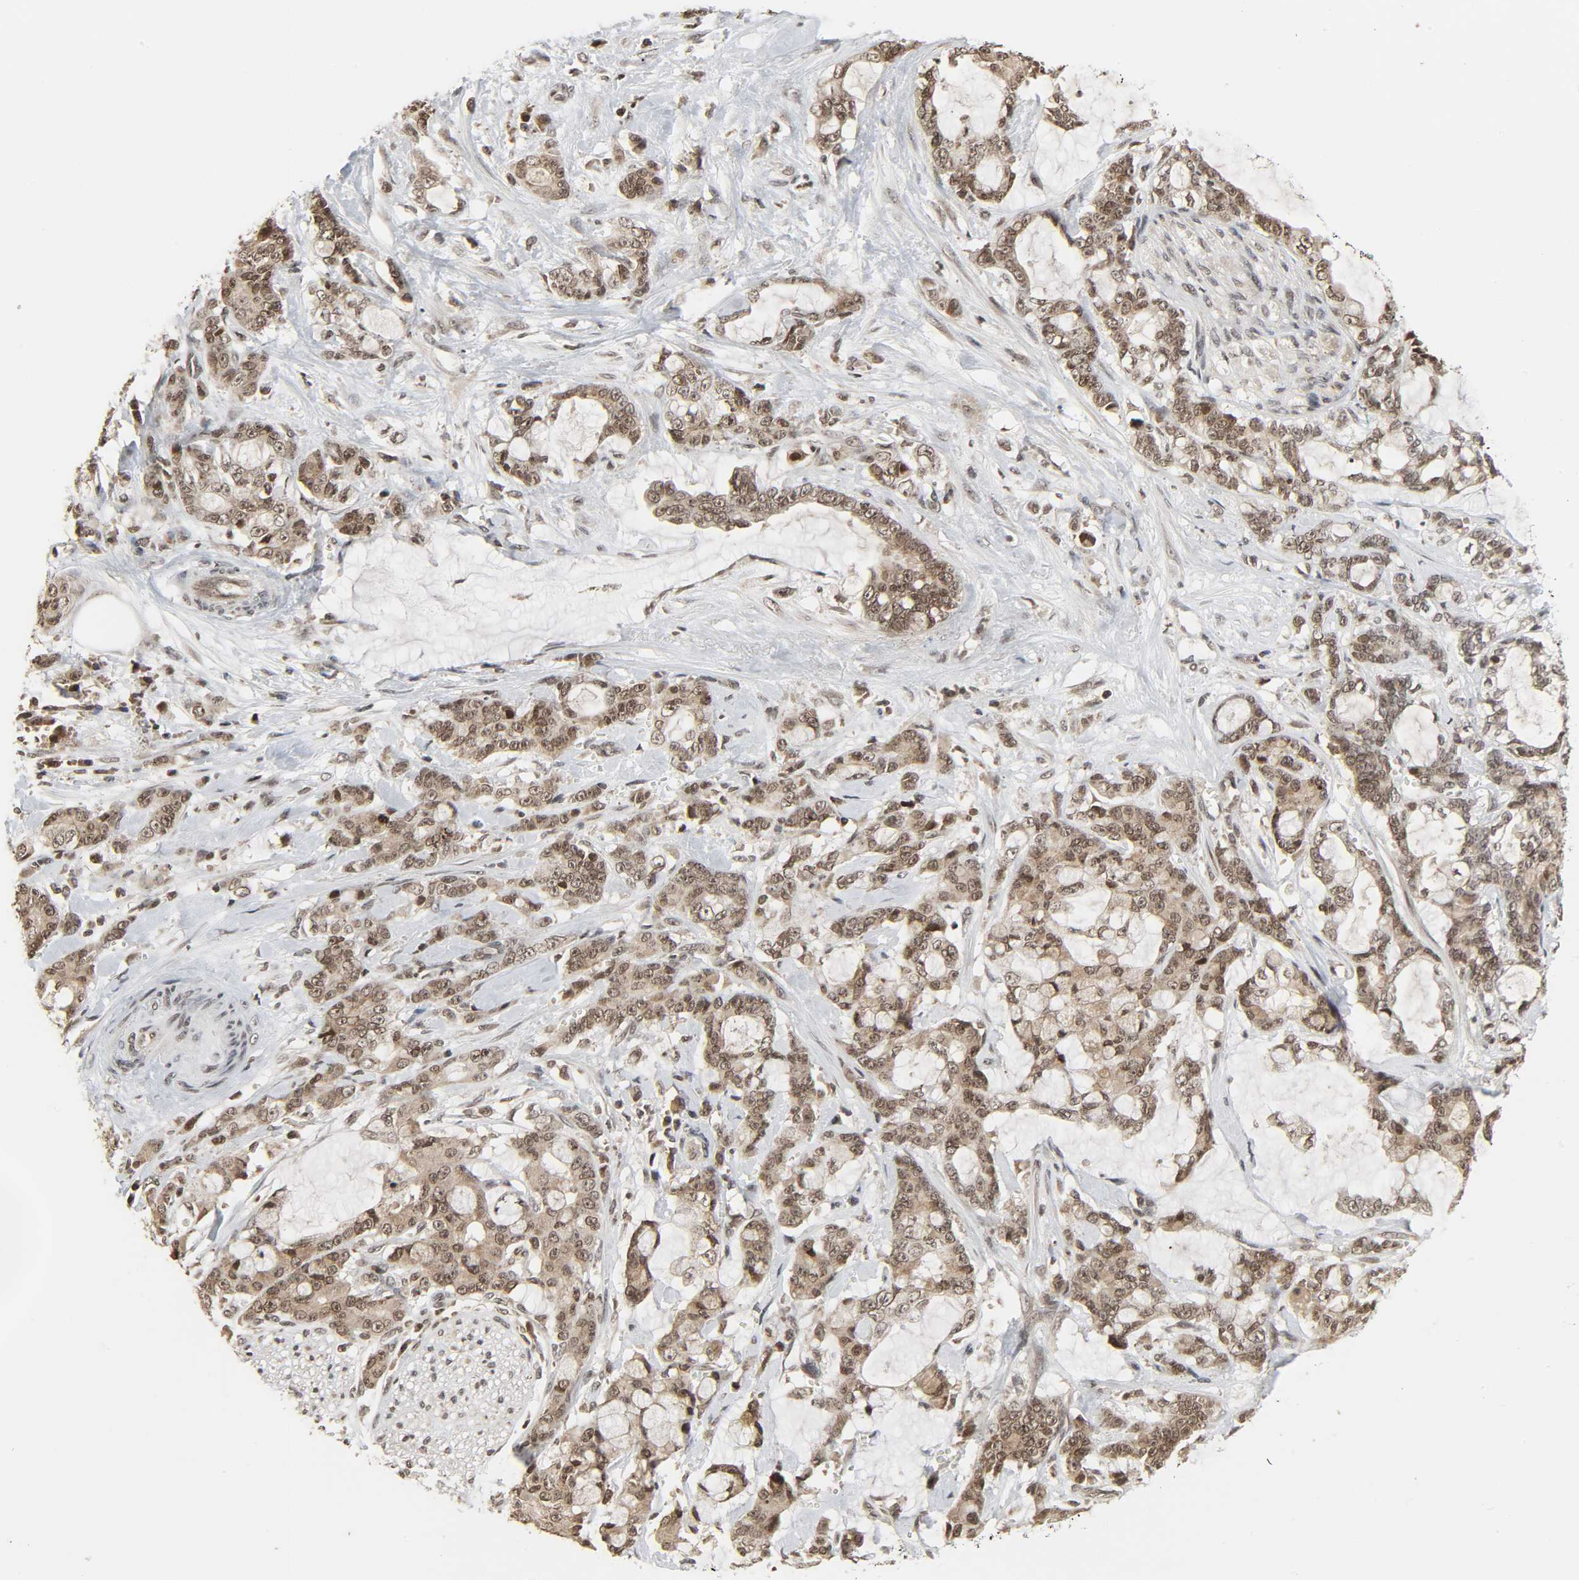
{"staining": {"intensity": "weak", "quantity": "25%-75%", "location": "nuclear"}, "tissue": "pancreatic cancer", "cell_type": "Tumor cells", "image_type": "cancer", "snomed": [{"axis": "morphology", "description": "Adenocarcinoma, NOS"}, {"axis": "topography", "description": "Pancreas"}], "caption": "A brown stain labels weak nuclear expression of a protein in pancreatic adenocarcinoma tumor cells.", "gene": "XRCC1", "patient": {"sex": "female", "age": 73}}